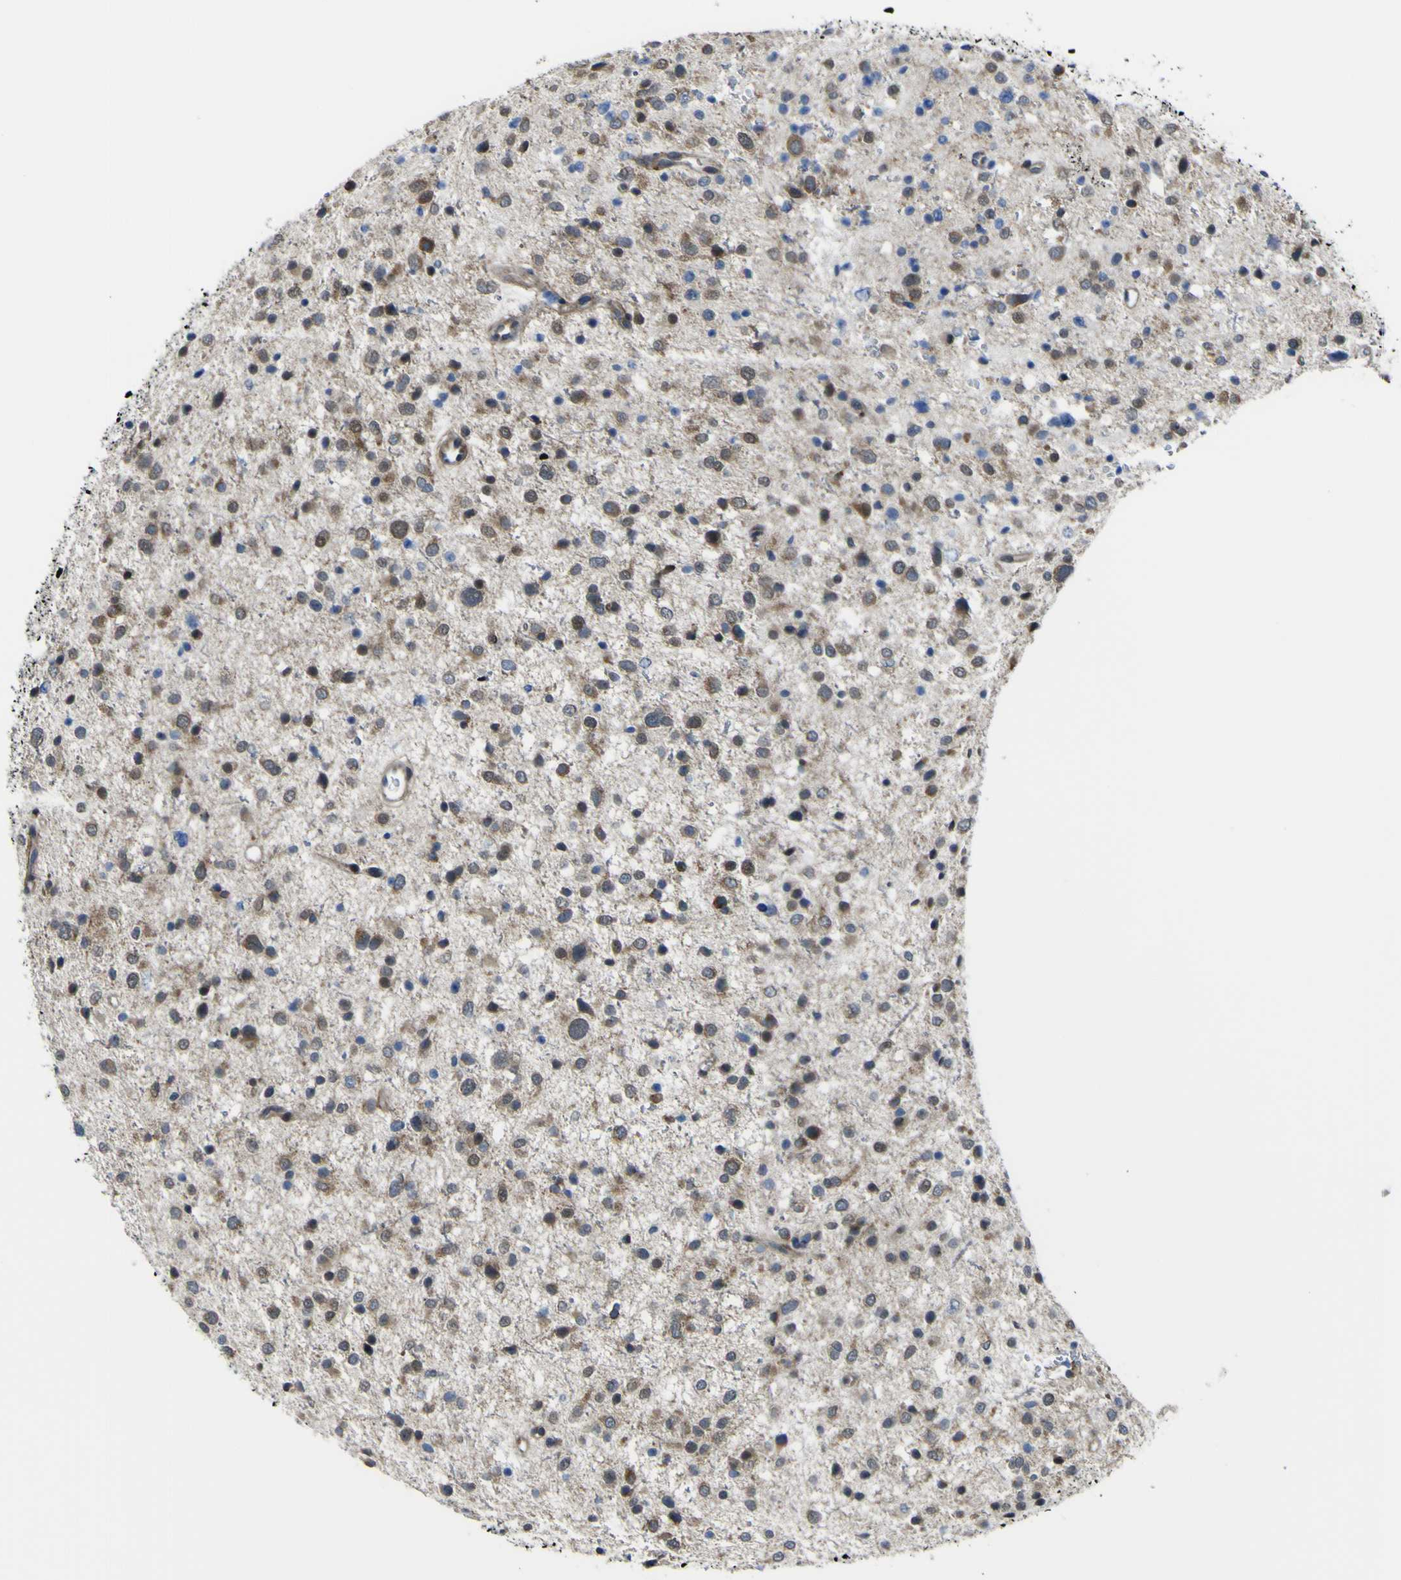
{"staining": {"intensity": "moderate", "quantity": ">75%", "location": "cytoplasmic/membranous"}, "tissue": "glioma", "cell_type": "Tumor cells", "image_type": "cancer", "snomed": [{"axis": "morphology", "description": "Glioma, malignant, Low grade"}, {"axis": "topography", "description": "Brain"}], "caption": "This image demonstrates immunohistochemistry staining of glioma, with medium moderate cytoplasmic/membranous positivity in approximately >75% of tumor cells.", "gene": "LRRN1", "patient": {"sex": "female", "age": 37}}